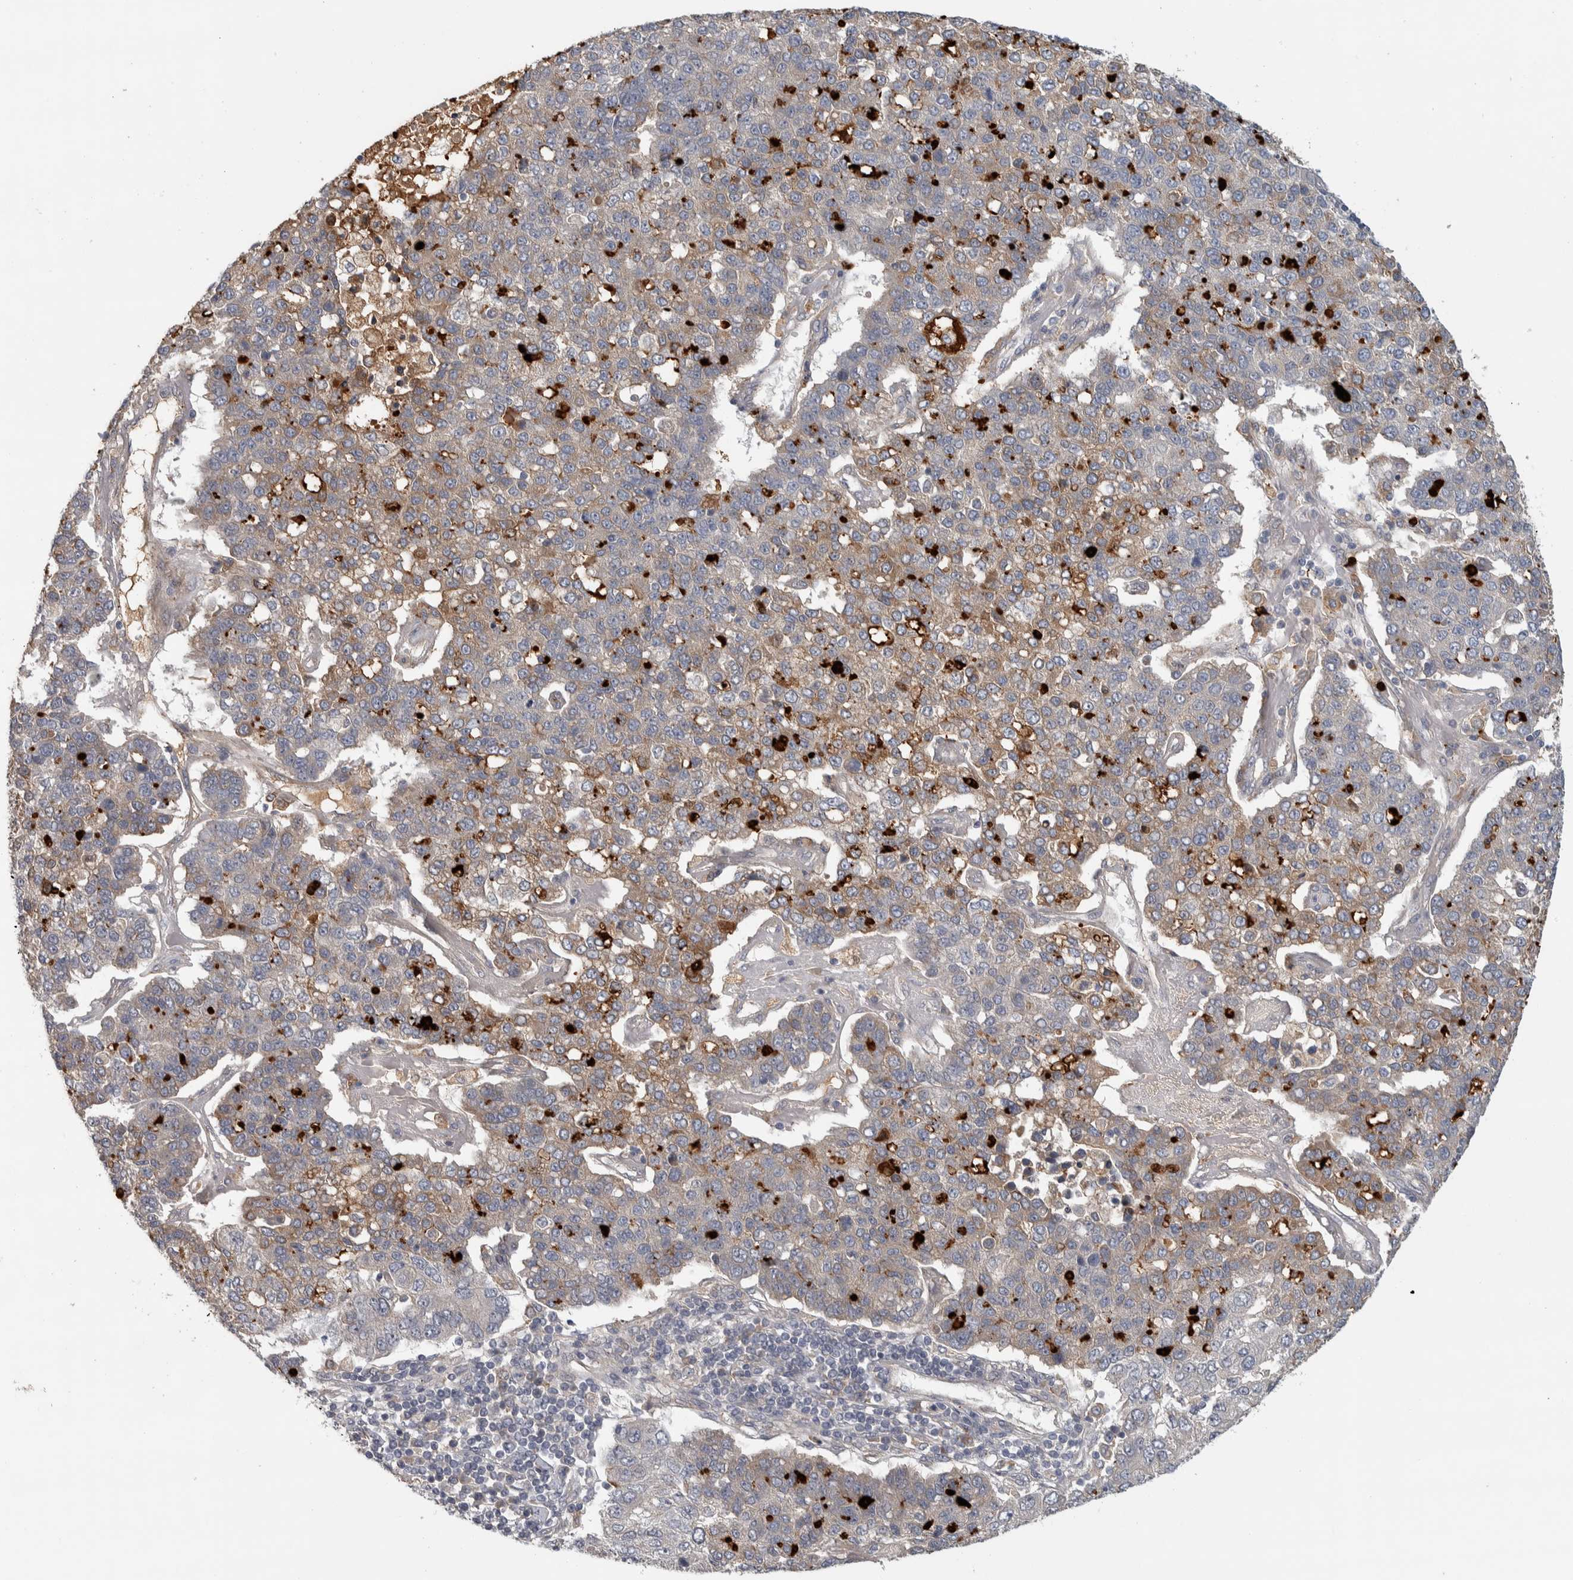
{"staining": {"intensity": "weak", "quantity": "25%-75%", "location": "cytoplasmic/membranous"}, "tissue": "pancreatic cancer", "cell_type": "Tumor cells", "image_type": "cancer", "snomed": [{"axis": "morphology", "description": "Adenocarcinoma, NOS"}, {"axis": "topography", "description": "Pancreas"}], "caption": "Brown immunohistochemical staining in adenocarcinoma (pancreatic) shows weak cytoplasmic/membranous staining in approximately 25%-75% of tumor cells.", "gene": "ADPRM", "patient": {"sex": "female", "age": 61}}